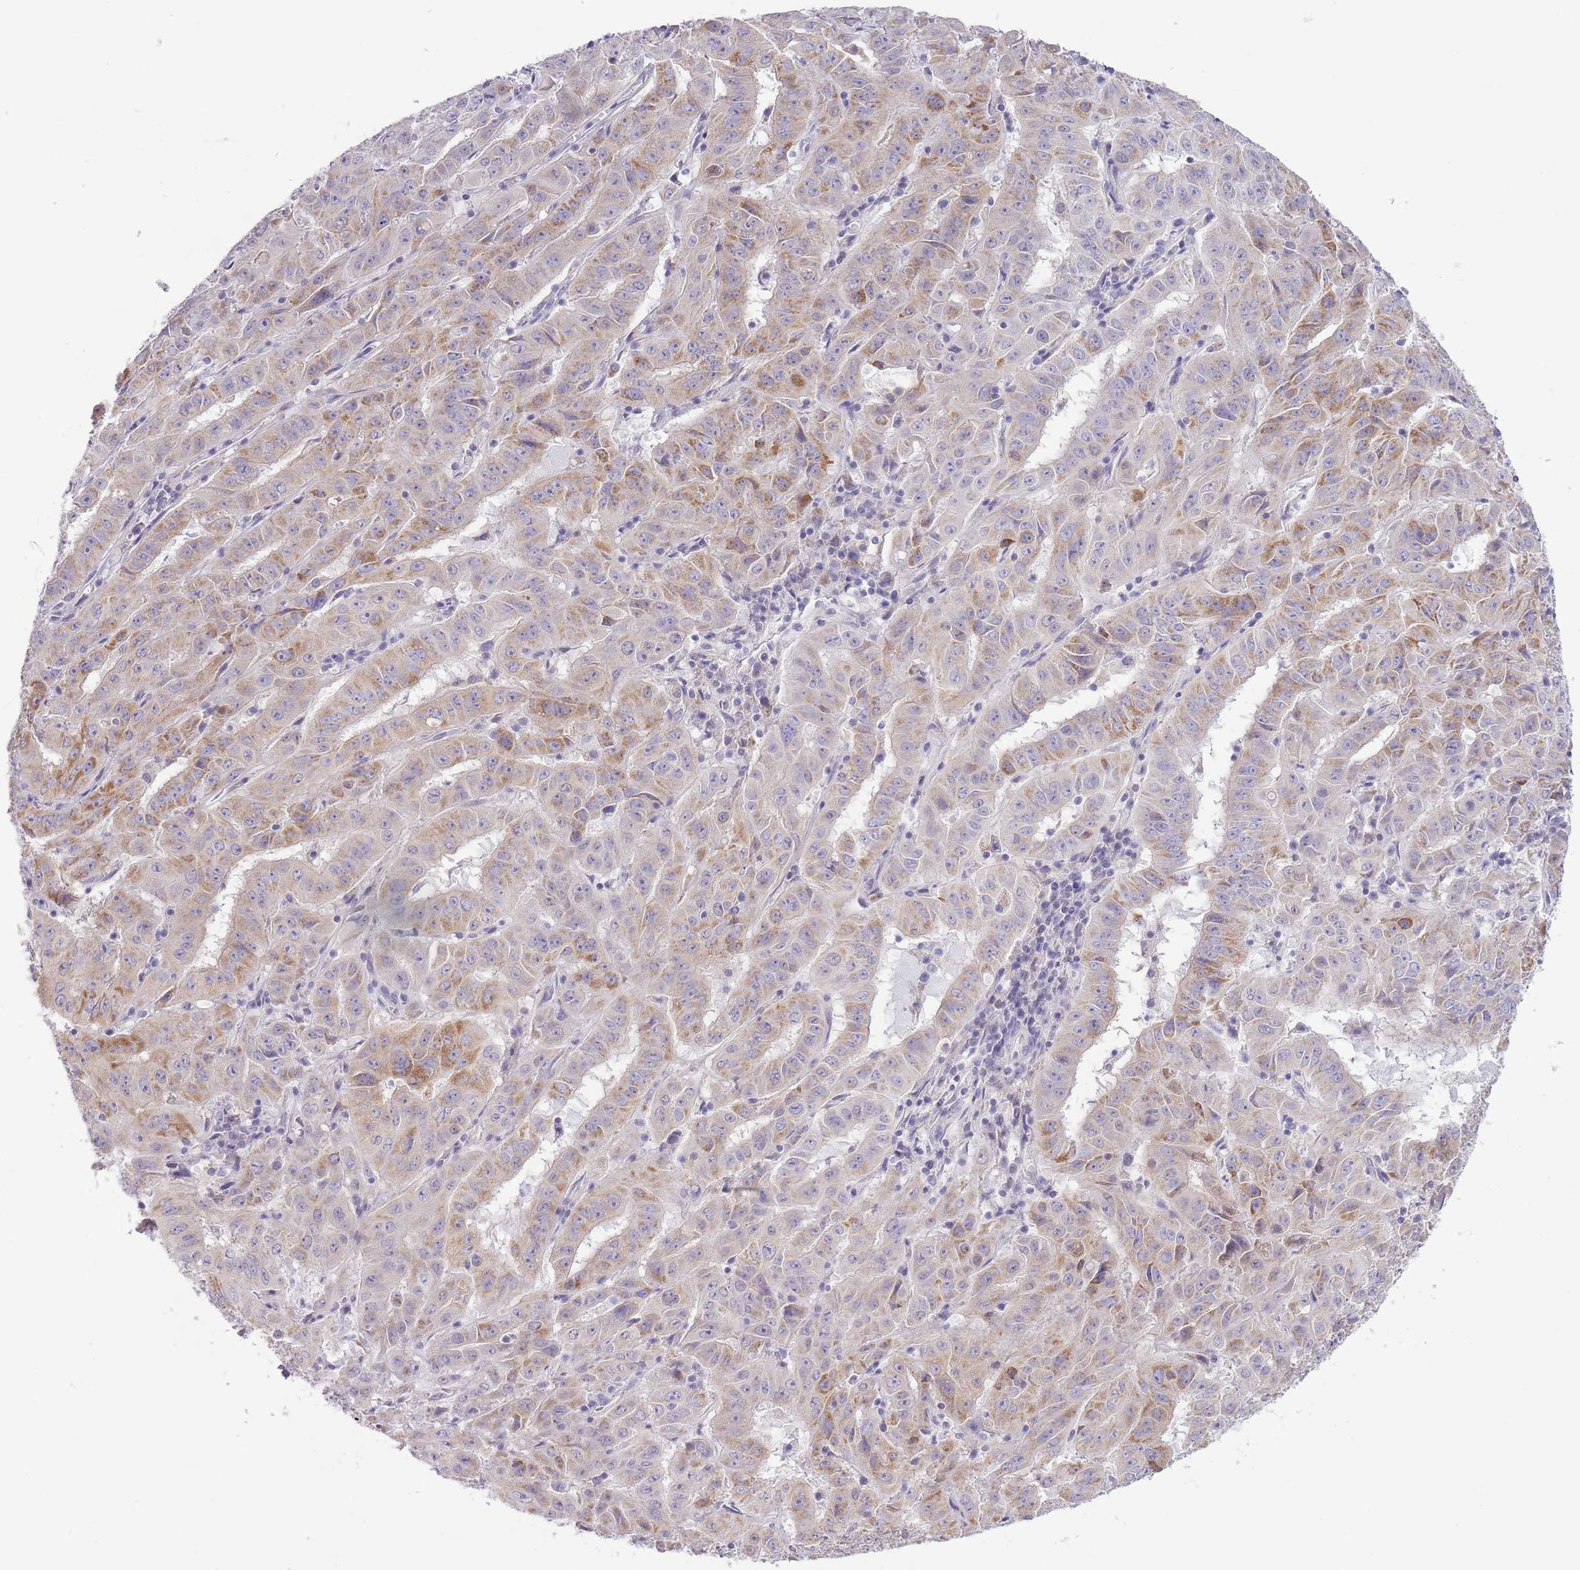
{"staining": {"intensity": "moderate", "quantity": "25%-75%", "location": "cytoplasmic/membranous"}, "tissue": "pancreatic cancer", "cell_type": "Tumor cells", "image_type": "cancer", "snomed": [{"axis": "morphology", "description": "Adenocarcinoma, NOS"}, {"axis": "topography", "description": "Pancreas"}], "caption": "Approximately 25%-75% of tumor cells in pancreatic adenocarcinoma reveal moderate cytoplasmic/membranous protein staining as visualized by brown immunohistochemical staining.", "gene": "ZBTB24", "patient": {"sex": "male", "age": 63}}